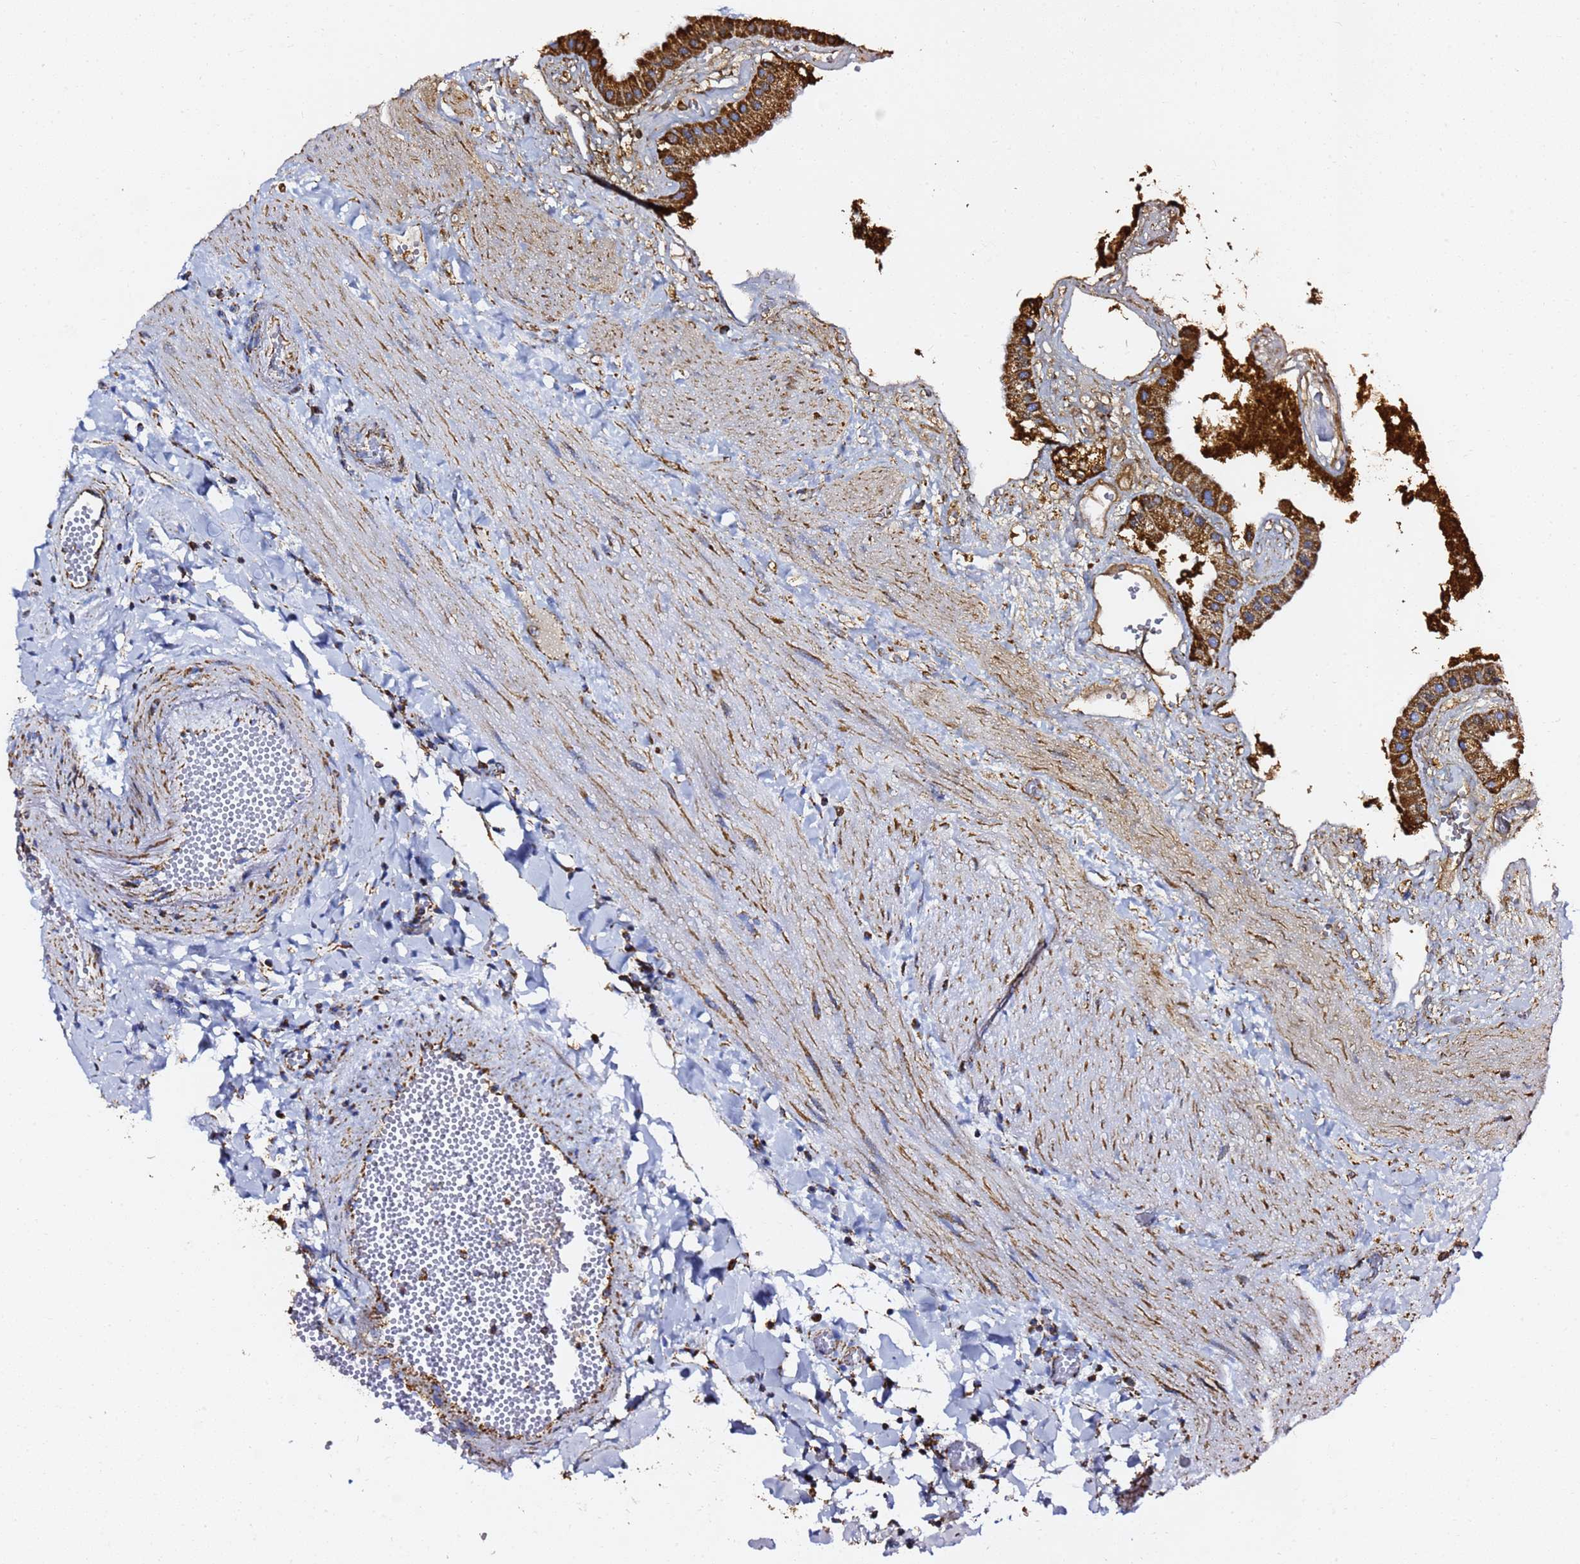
{"staining": {"intensity": "strong", "quantity": ">75%", "location": "cytoplasmic/membranous"}, "tissue": "gallbladder", "cell_type": "Glandular cells", "image_type": "normal", "snomed": [{"axis": "morphology", "description": "Normal tissue, NOS"}, {"axis": "topography", "description": "Gallbladder"}], "caption": "IHC micrograph of benign gallbladder: gallbladder stained using immunohistochemistry (IHC) displays high levels of strong protein expression localized specifically in the cytoplasmic/membranous of glandular cells, appearing as a cytoplasmic/membranous brown color.", "gene": "PHB2", "patient": {"sex": "male", "age": 55}}